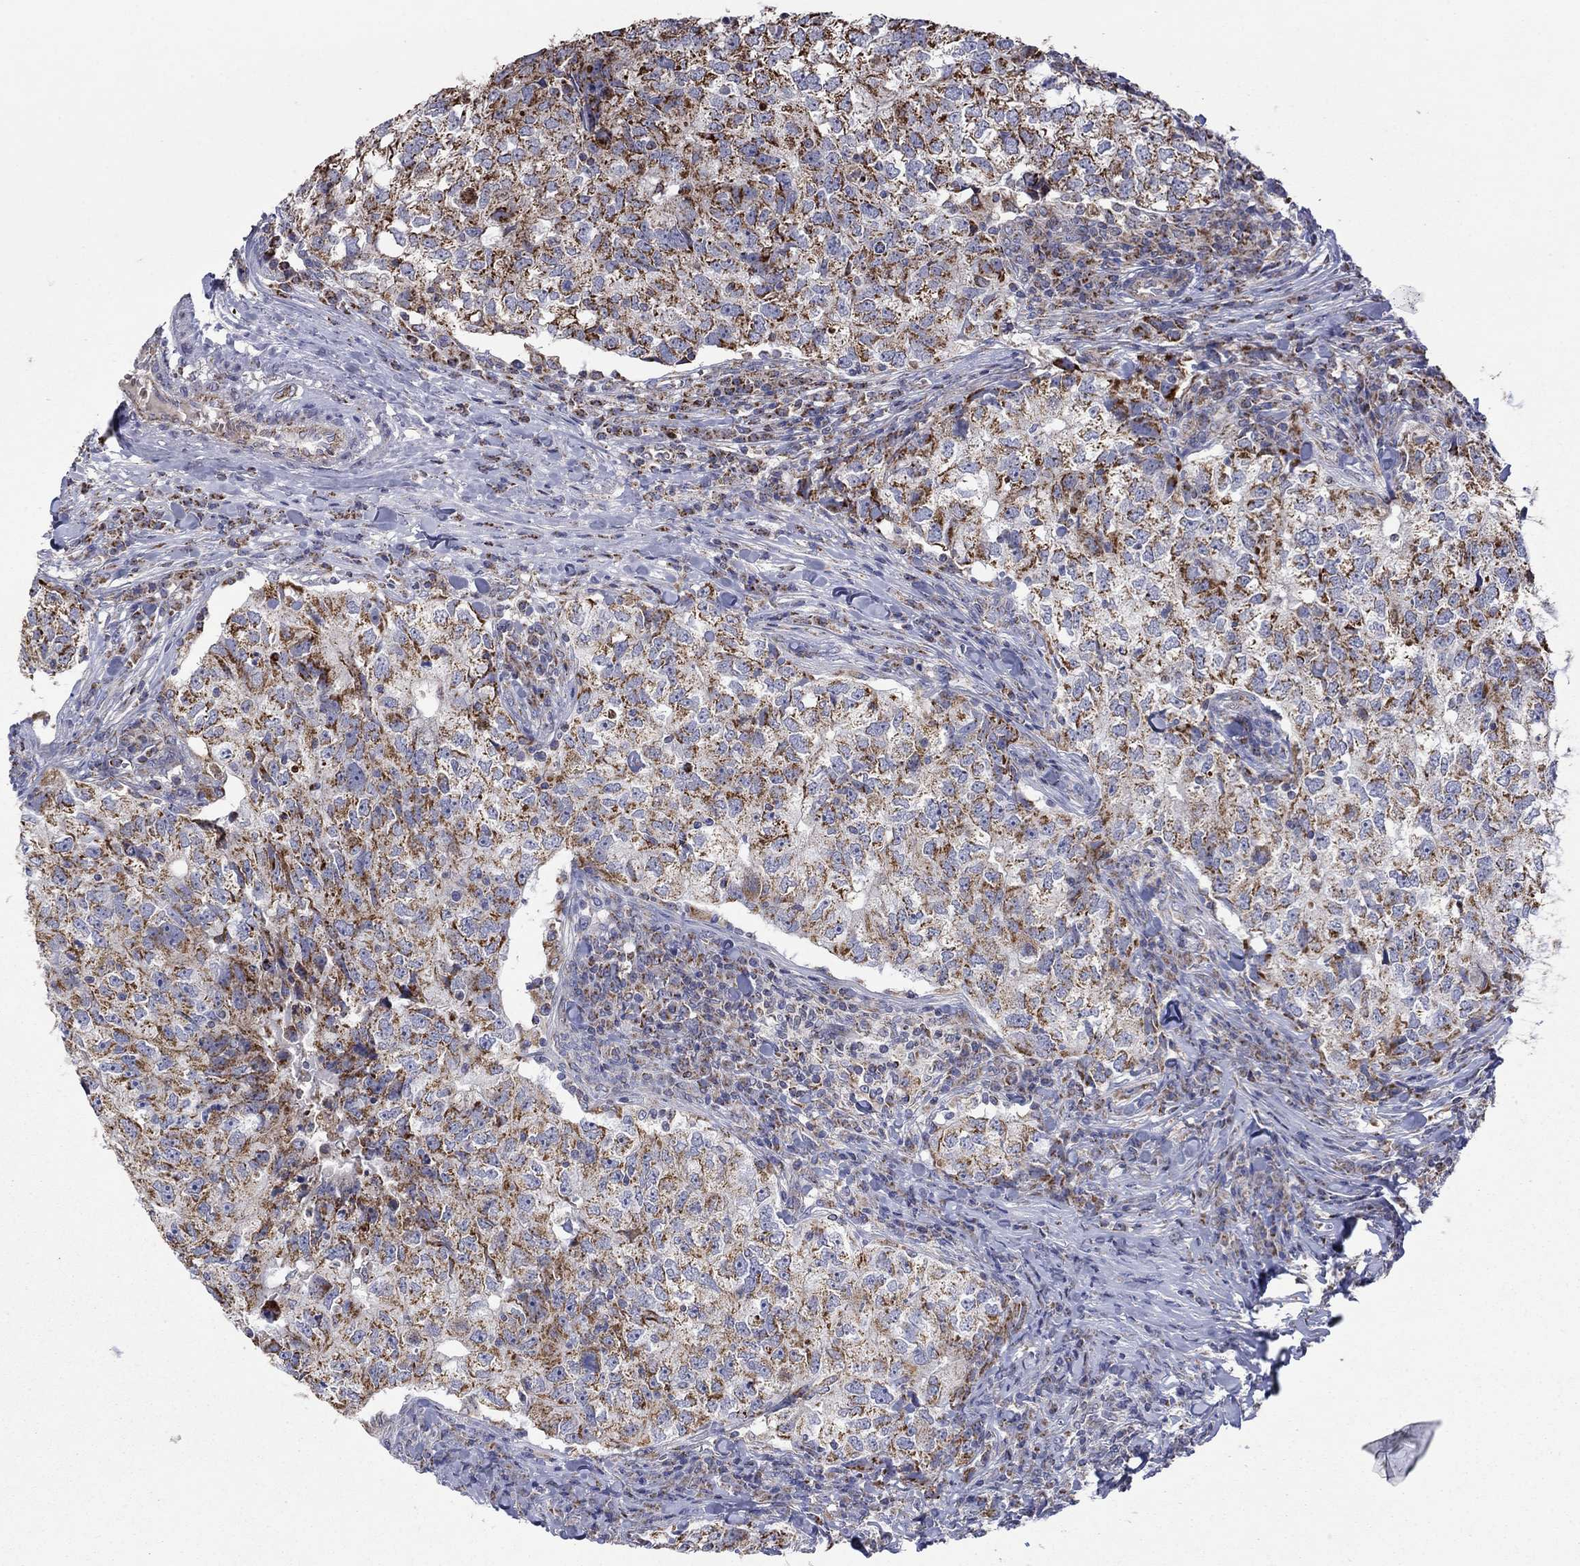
{"staining": {"intensity": "strong", "quantity": ">75%", "location": "cytoplasmic/membranous"}, "tissue": "breast cancer", "cell_type": "Tumor cells", "image_type": "cancer", "snomed": [{"axis": "morphology", "description": "Duct carcinoma"}, {"axis": "topography", "description": "Breast"}], "caption": "Immunohistochemistry photomicrograph of human invasive ductal carcinoma (breast) stained for a protein (brown), which shows high levels of strong cytoplasmic/membranous staining in approximately >75% of tumor cells.", "gene": "HPS5", "patient": {"sex": "female", "age": 30}}